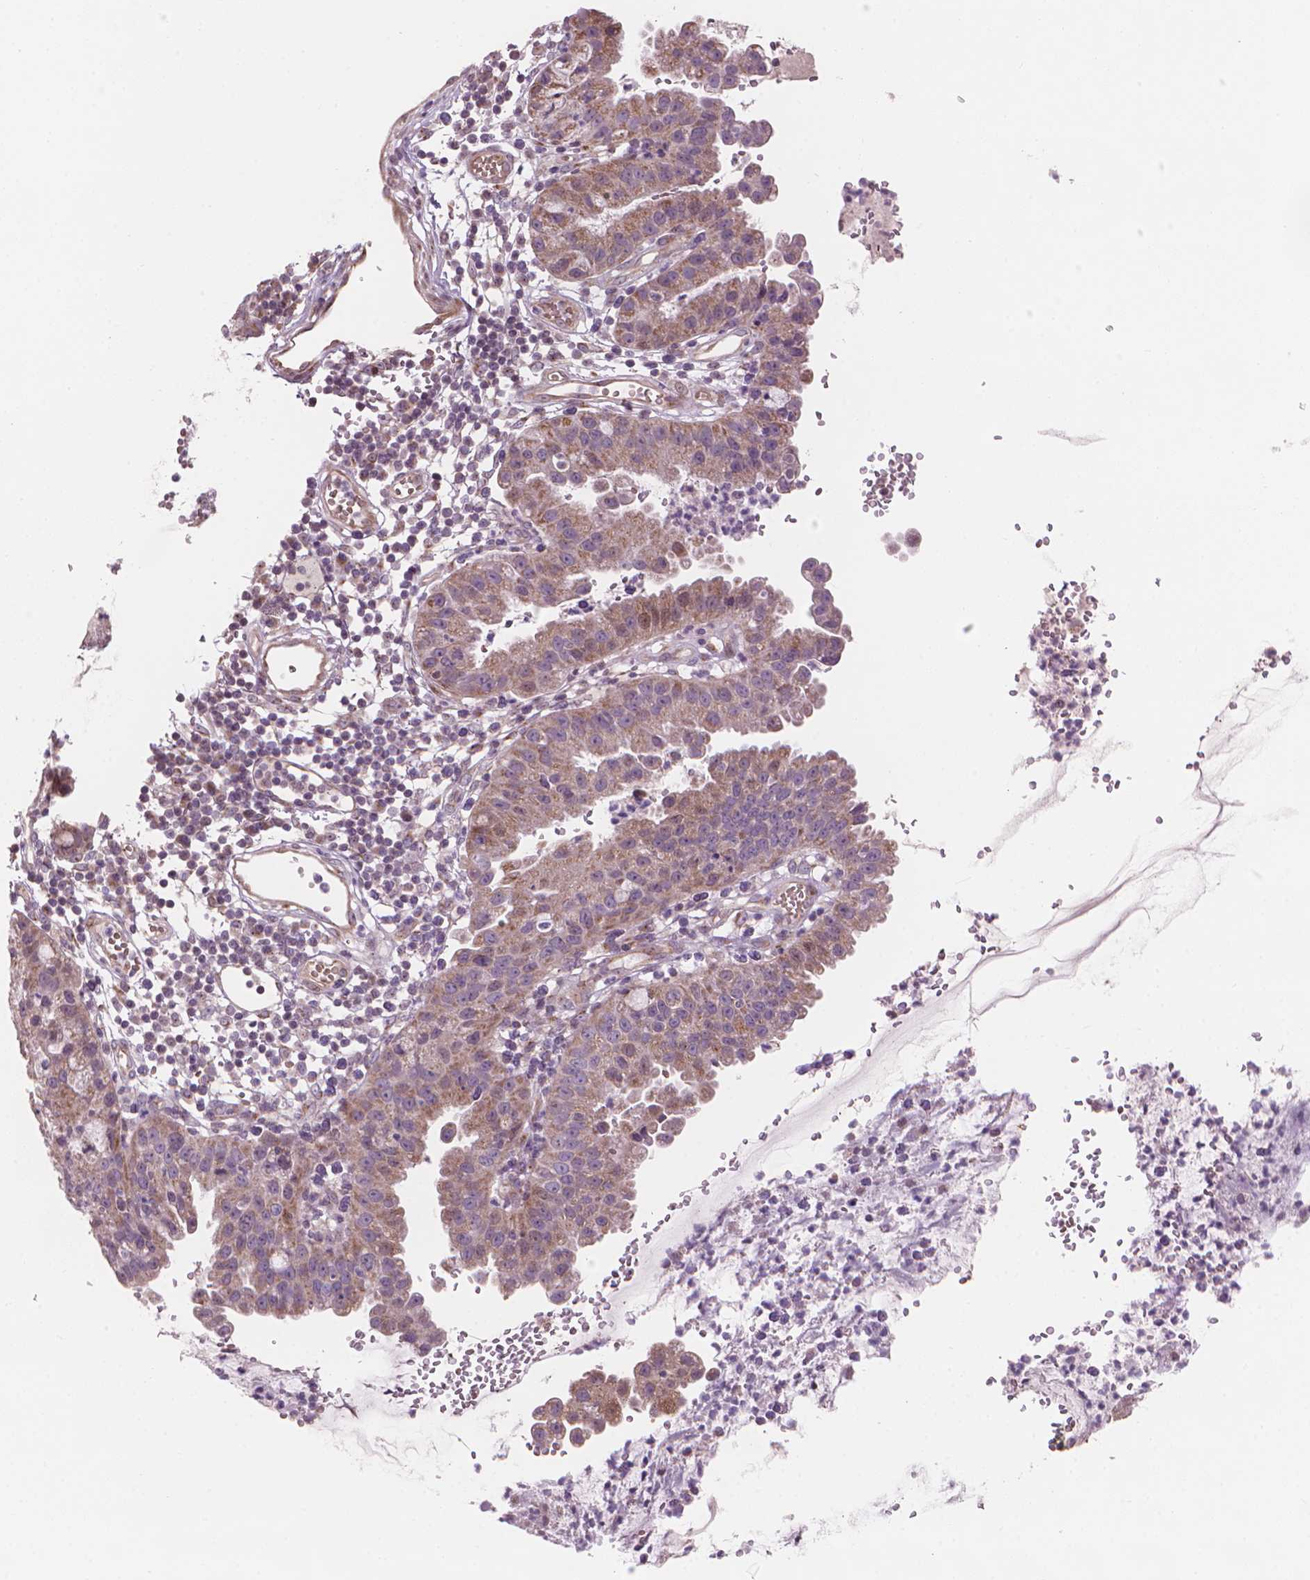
{"staining": {"intensity": "weak", "quantity": "25%-75%", "location": "cytoplasmic/membranous"}, "tissue": "cervical cancer", "cell_type": "Tumor cells", "image_type": "cancer", "snomed": [{"axis": "morphology", "description": "Adenocarcinoma, NOS"}, {"axis": "topography", "description": "Cervix"}], "caption": "Immunohistochemistry (IHC) (DAB (3,3'-diaminobenzidine)) staining of adenocarcinoma (cervical) displays weak cytoplasmic/membranous protein positivity in about 25%-75% of tumor cells.", "gene": "IFFO1", "patient": {"sex": "female", "age": 34}}